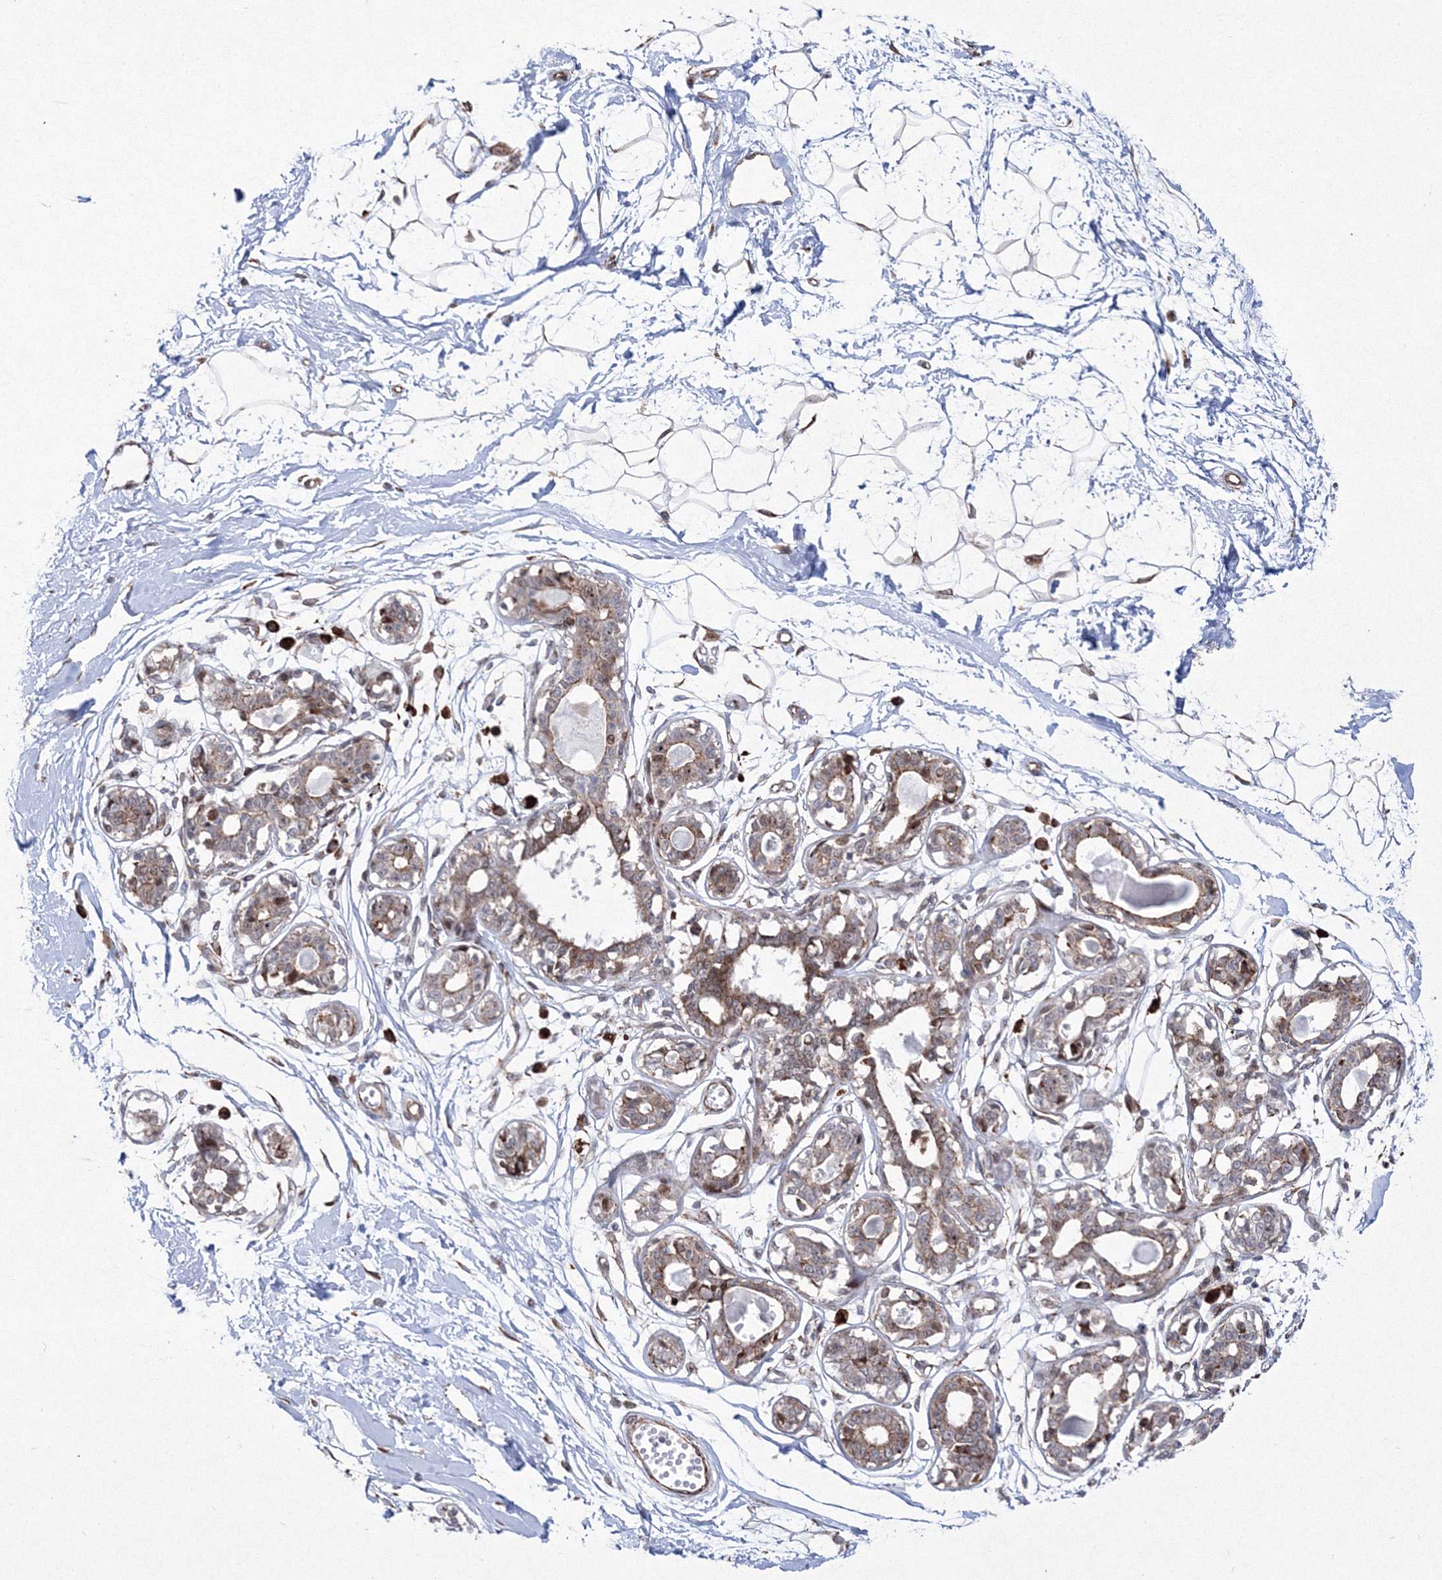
{"staining": {"intensity": "weak", "quantity": "25%-75%", "location": "cytoplasmic/membranous"}, "tissue": "breast", "cell_type": "Adipocytes", "image_type": "normal", "snomed": [{"axis": "morphology", "description": "Normal tissue, NOS"}, {"axis": "topography", "description": "Breast"}], "caption": "A high-resolution photomicrograph shows IHC staining of unremarkable breast, which demonstrates weak cytoplasmic/membranous staining in approximately 25%-75% of adipocytes.", "gene": "EFCAB12", "patient": {"sex": "female", "age": 45}}